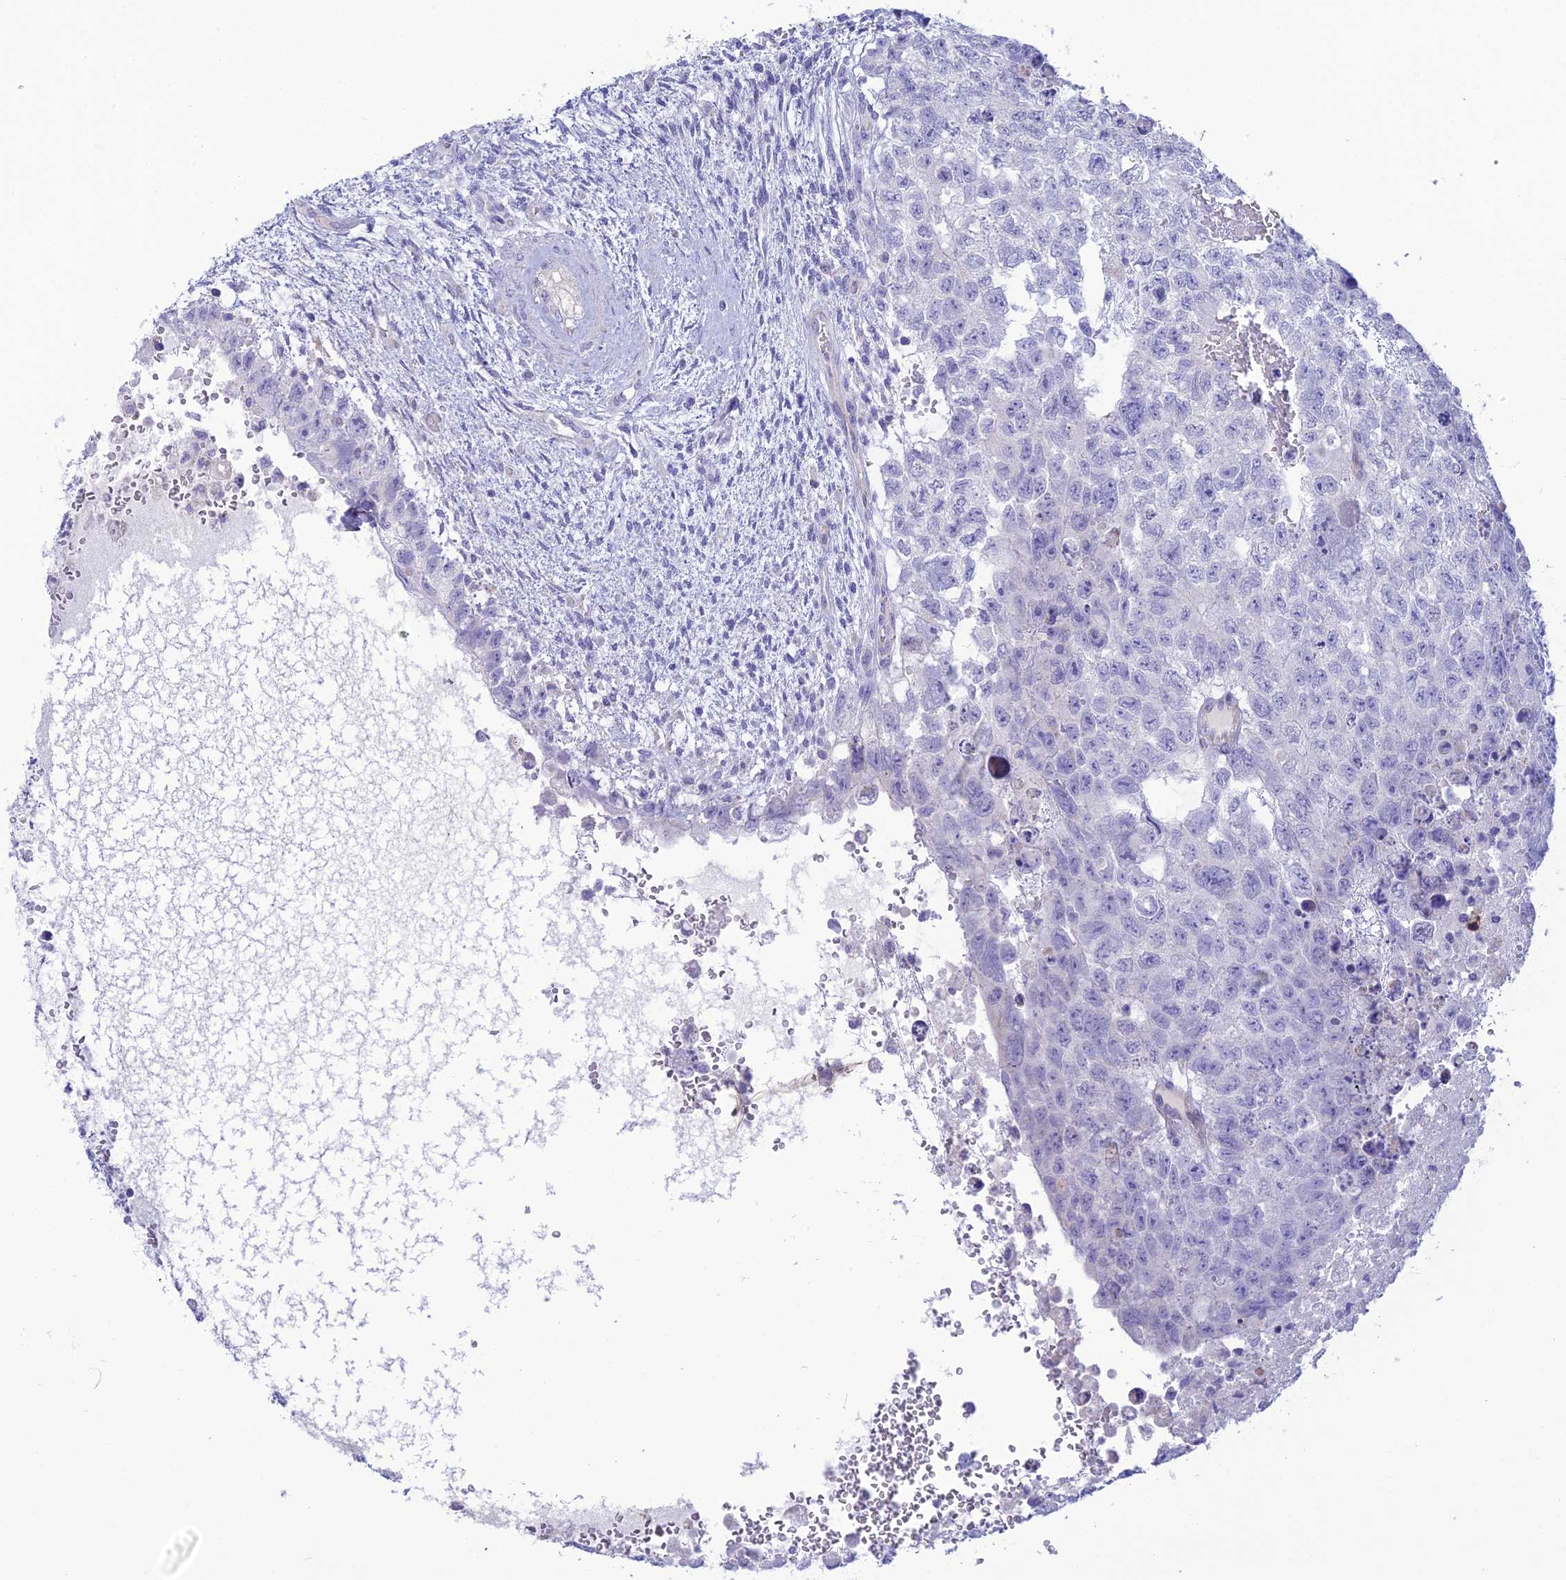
{"staining": {"intensity": "negative", "quantity": "none", "location": "none"}, "tissue": "testis cancer", "cell_type": "Tumor cells", "image_type": "cancer", "snomed": [{"axis": "morphology", "description": "Carcinoma, Embryonal, NOS"}, {"axis": "topography", "description": "Testis"}], "caption": "An immunohistochemistry micrograph of testis cancer (embryonal carcinoma) is shown. There is no staining in tumor cells of testis cancer (embryonal carcinoma).", "gene": "POMGNT1", "patient": {"sex": "male", "age": 26}}